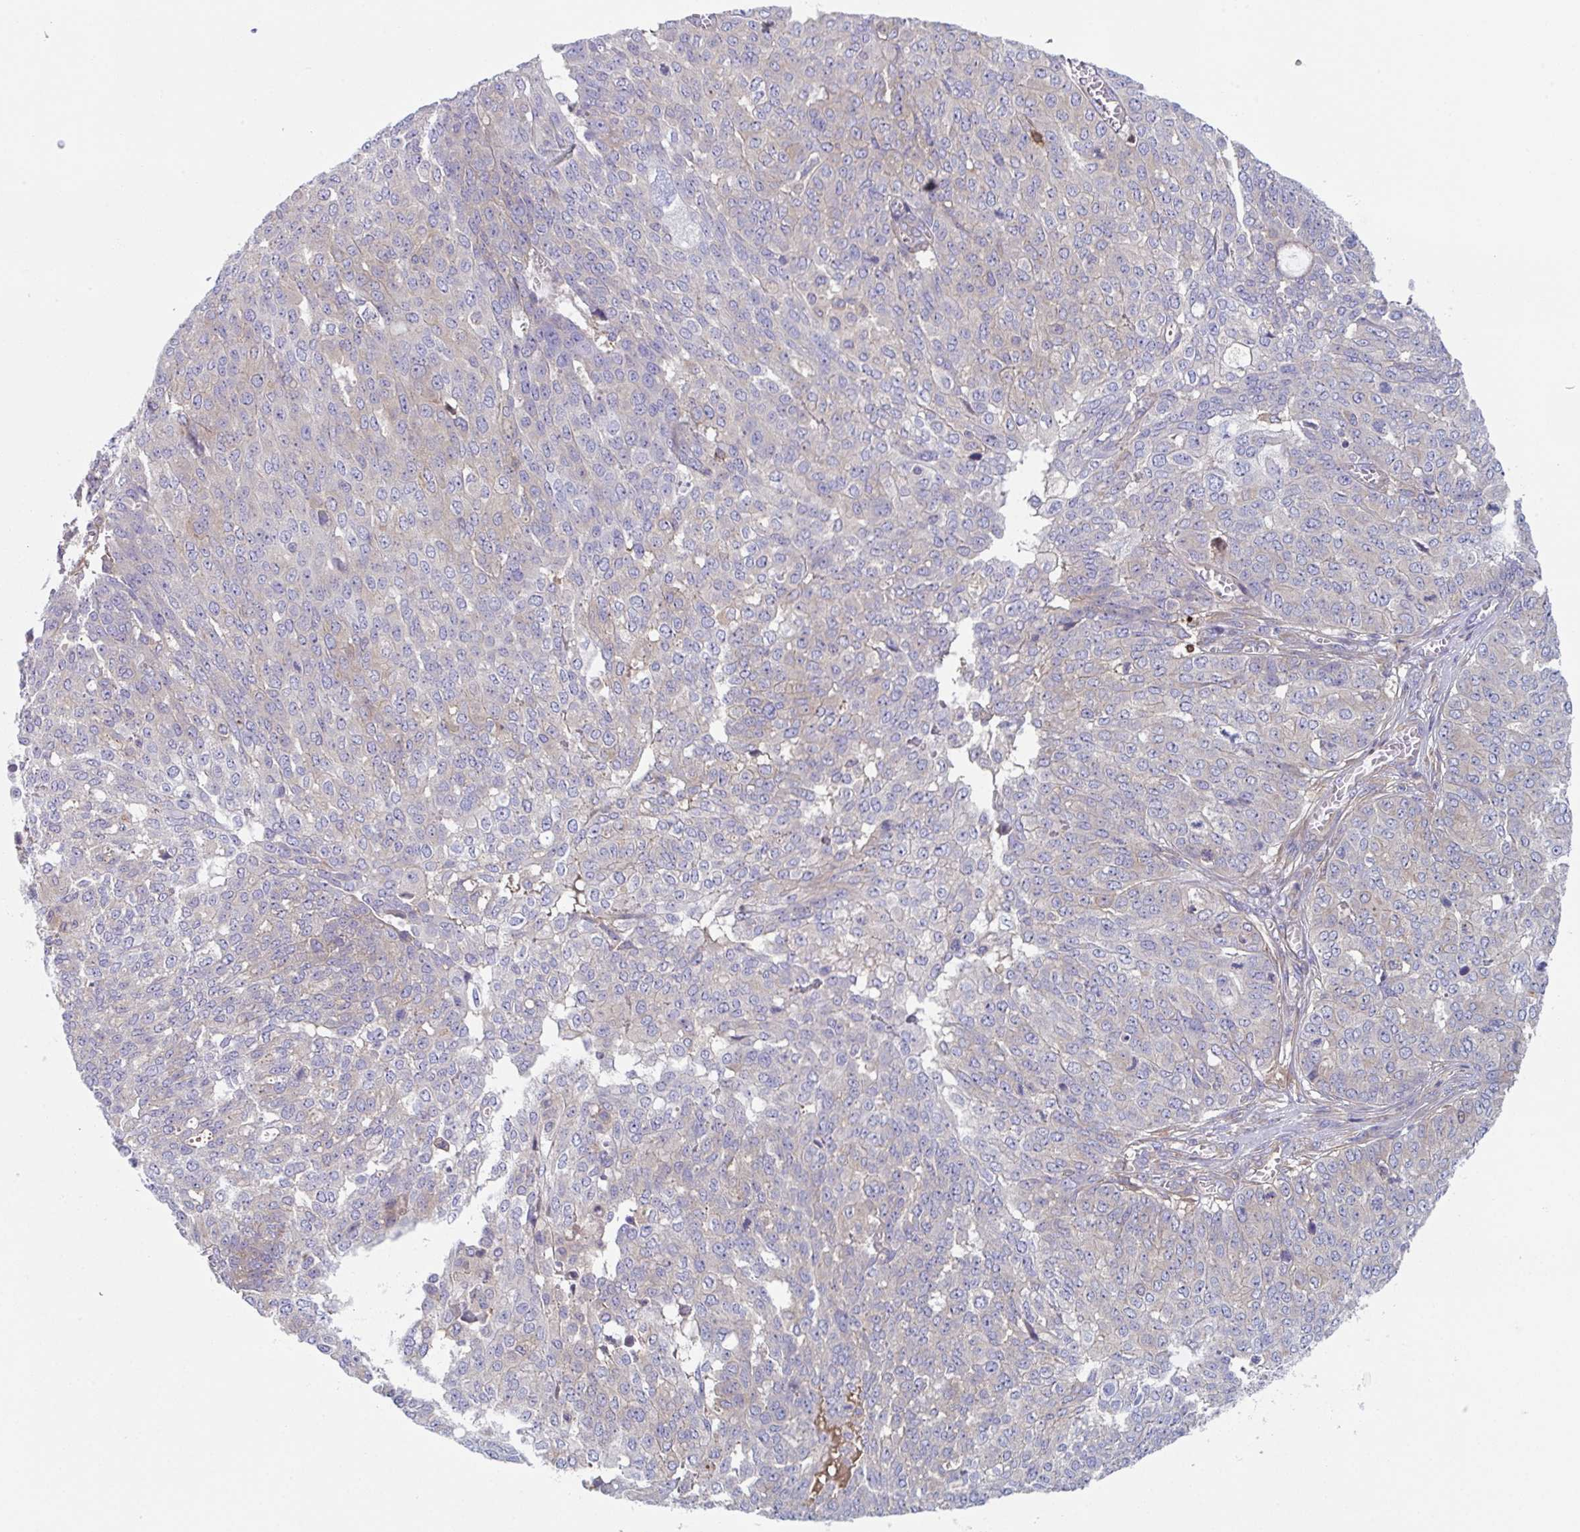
{"staining": {"intensity": "negative", "quantity": "none", "location": "none"}, "tissue": "ovarian cancer", "cell_type": "Tumor cells", "image_type": "cancer", "snomed": [{"axis": "morphology", "description": "Cystadenocarcinoma, serous, NOS"}, {"axis": "topography", "description": "Soft tissue"}, {"axis": "topography", "description": "Ovary"}], "caption": "Immunohistochemistry image of neoplastic tissue: ovarian cancer stained with DAB demonstrates no significant protein expression in tumor cells.", "gene": "AMPD2", "patient": {"sex": "female", "age": 57}}